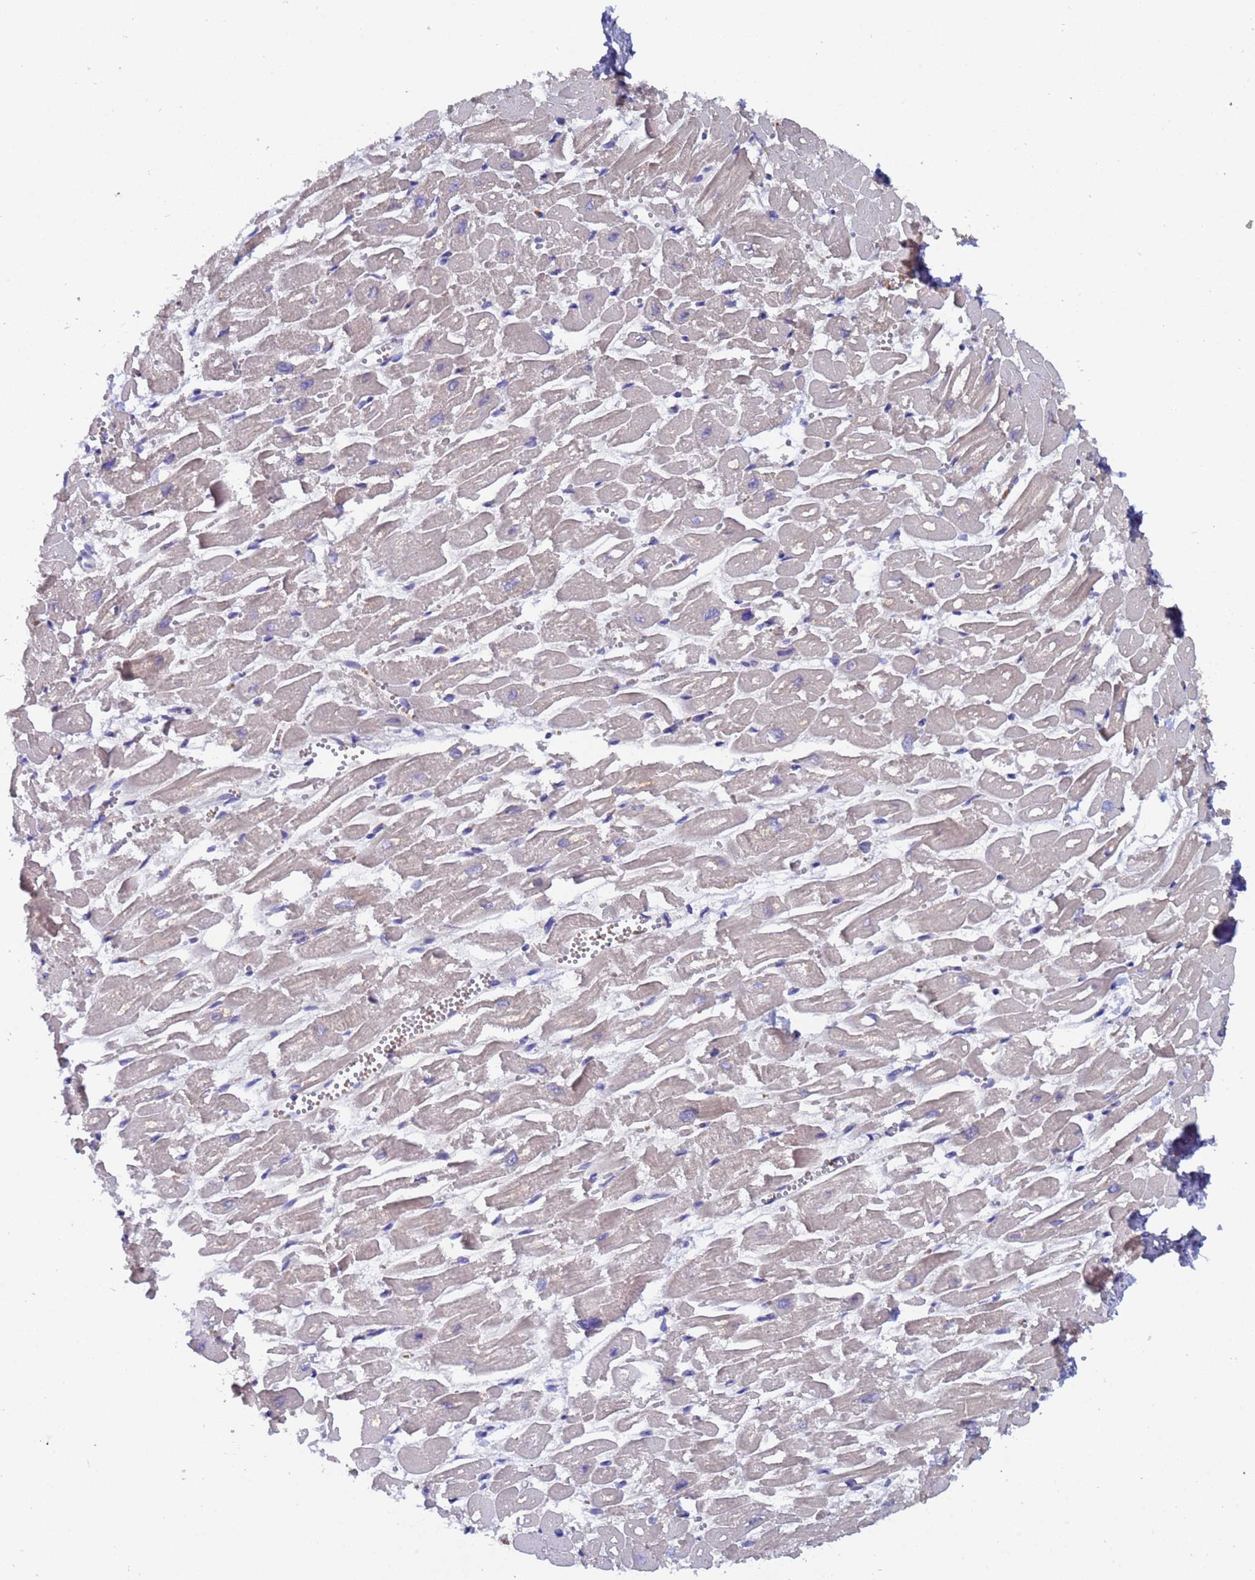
{"staining": {"intensity": "moderate", "quantity": "<25%", "location": "cytoplasmic/membranous"}, "tissue": "heart muscle", "cell_type": "Cardiomyocytes", "image_type": "normal", "snomed": [{"axis": "morphology", "description": "Normal tissue, NOS"}, {"axis": "topography", "description": "Heart"}], "caption": "Cardiomyocytes show low levels of moderate cytoplasmic/membranous expression in about <25% of cells in unremarkable human heart muscle. (IHC, brightfield microscopy, high magnification).", "gene": "IHO1", "patient": {"sex": "male", "age": 54}}